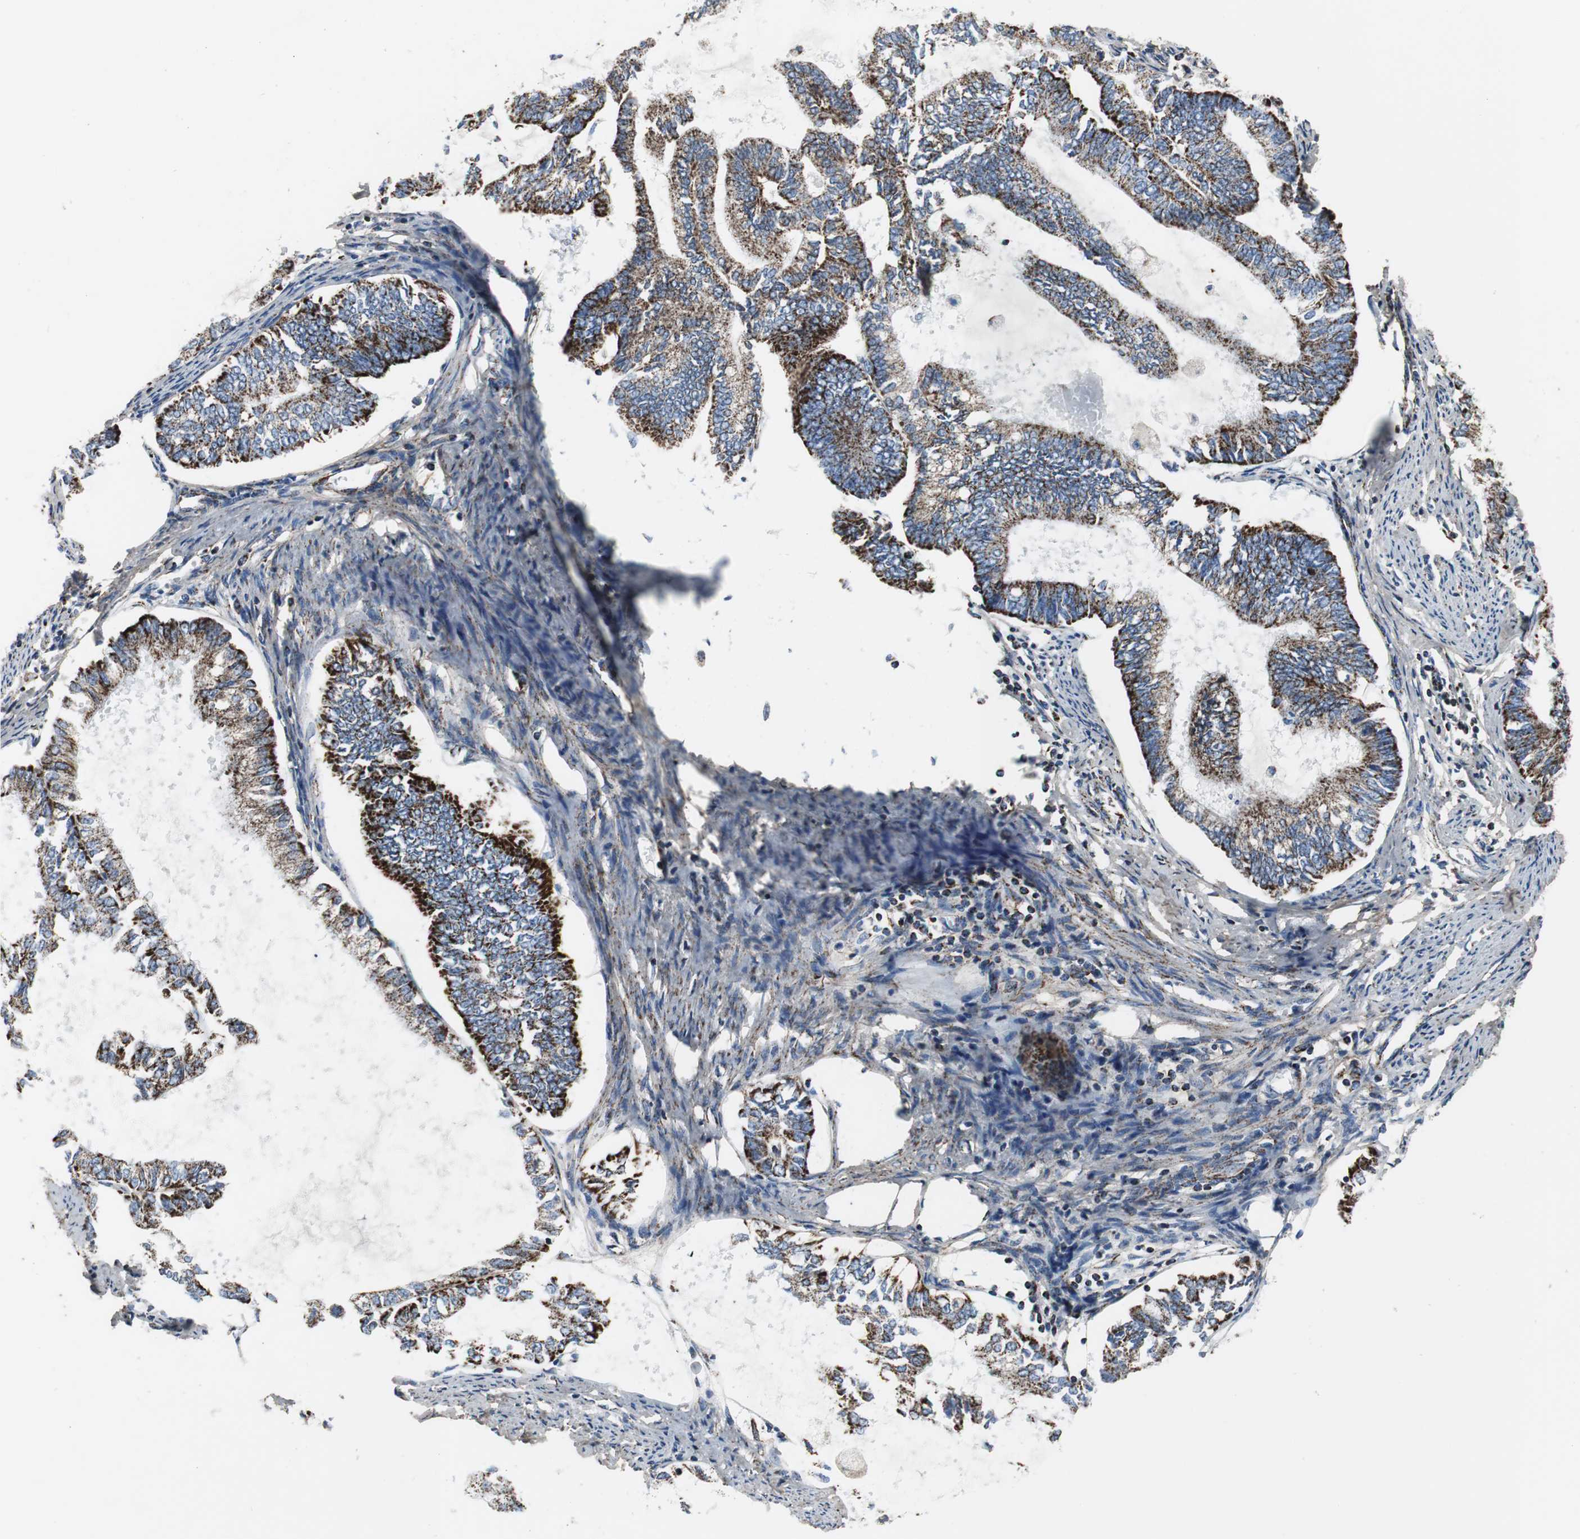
{"staining": {"intensity": "strong", "quantity": ">75%", "location": "cytoplasmic/membranous"}, "tissue": "endometrial cancer", "cell_type": "Tumor cells", "image_type": "cancer", "snomed": [{"axis": "morphology", "description": "Adenocarcinoma, NOS"}, {"axis": "topography", "description": "Endometrium"}], "caption": "A high amount of strong cytoplasmic/membranous positivity is seen in about >75% of tumor cells in adenocarcinoma (endometrial) tissue.", "gene": "C1QTNF7", "patient": {"sex": "female", "age": 86}}